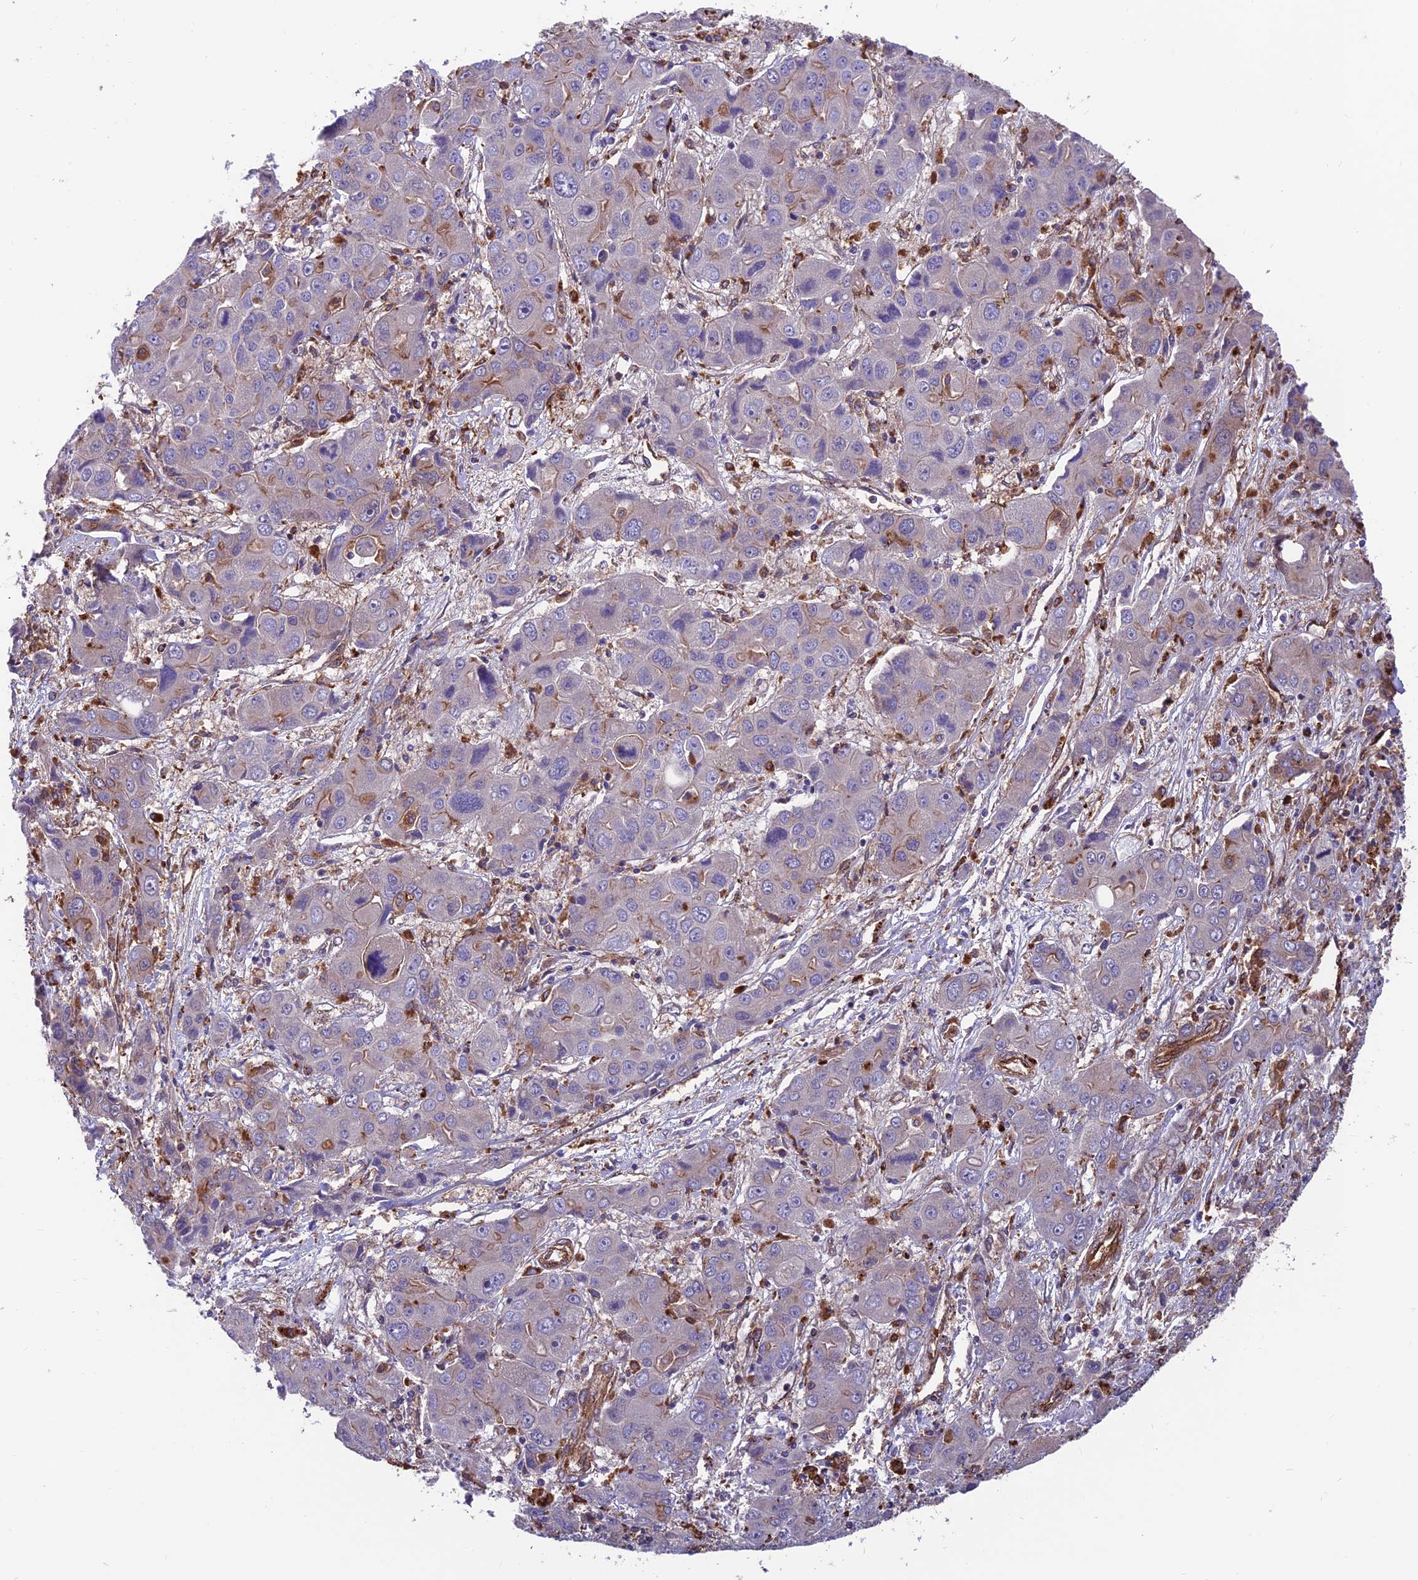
{"staining": {"intensity": "moderate", "quantity": "<25%", "location": "cytoplasmic/membranous"}, "tissue": "liver cancer", "cell_type": "Tumor cells", "image_type": "cancer", "snomed": [{"axis": "morphology", "description": "Cholangiocarcinoma"}, {"axis": "topography", "description": "Liver"}], "caption": "IHC of human cholangiocarcinoma (liver) demonstrates low levels of moderate cytoplasmic/membranous staining in about <25% of tumor cells.", "gene": "RTN4RL1", "patient": {"sex": "male", "age": 67}}